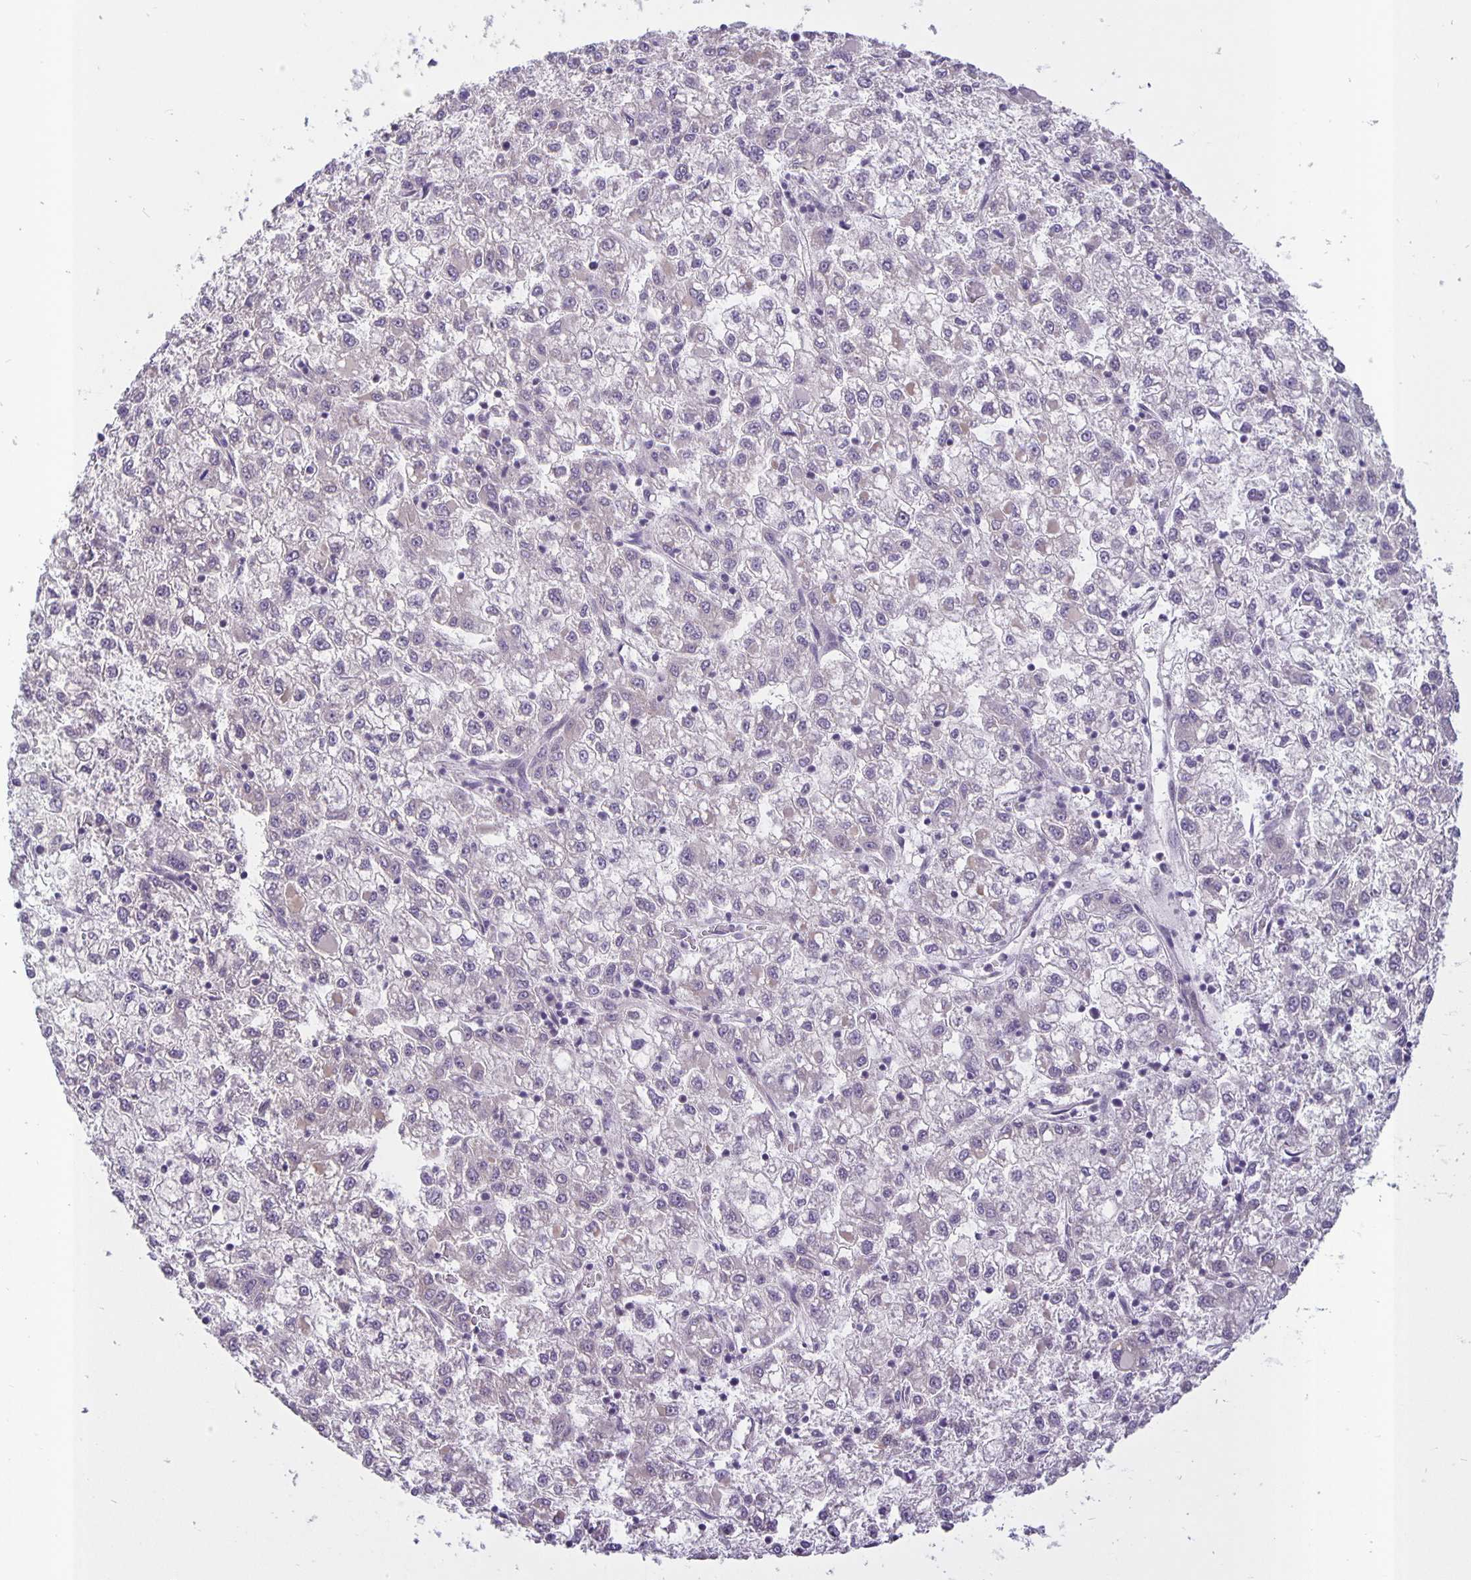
{"staining": {"intensity": "negative", "quantity": "none", "location": "none"}, "tissue": "liver cancer", "cell_type": "Tumor cells", "image_type": "cancer", "snomed": [{"axis": "morphology", "description": "Carcinoma, Hepatocellular, NOS"}, {"axis": "topography", "description": "Liver"}], "caption": "Immunohistochemical staining of liver hepatocellular carcinoma demonstrates no significant expression in tumor cells.", "gene": "ARVCF", "patient": {"sex": "male", "age": 40}}